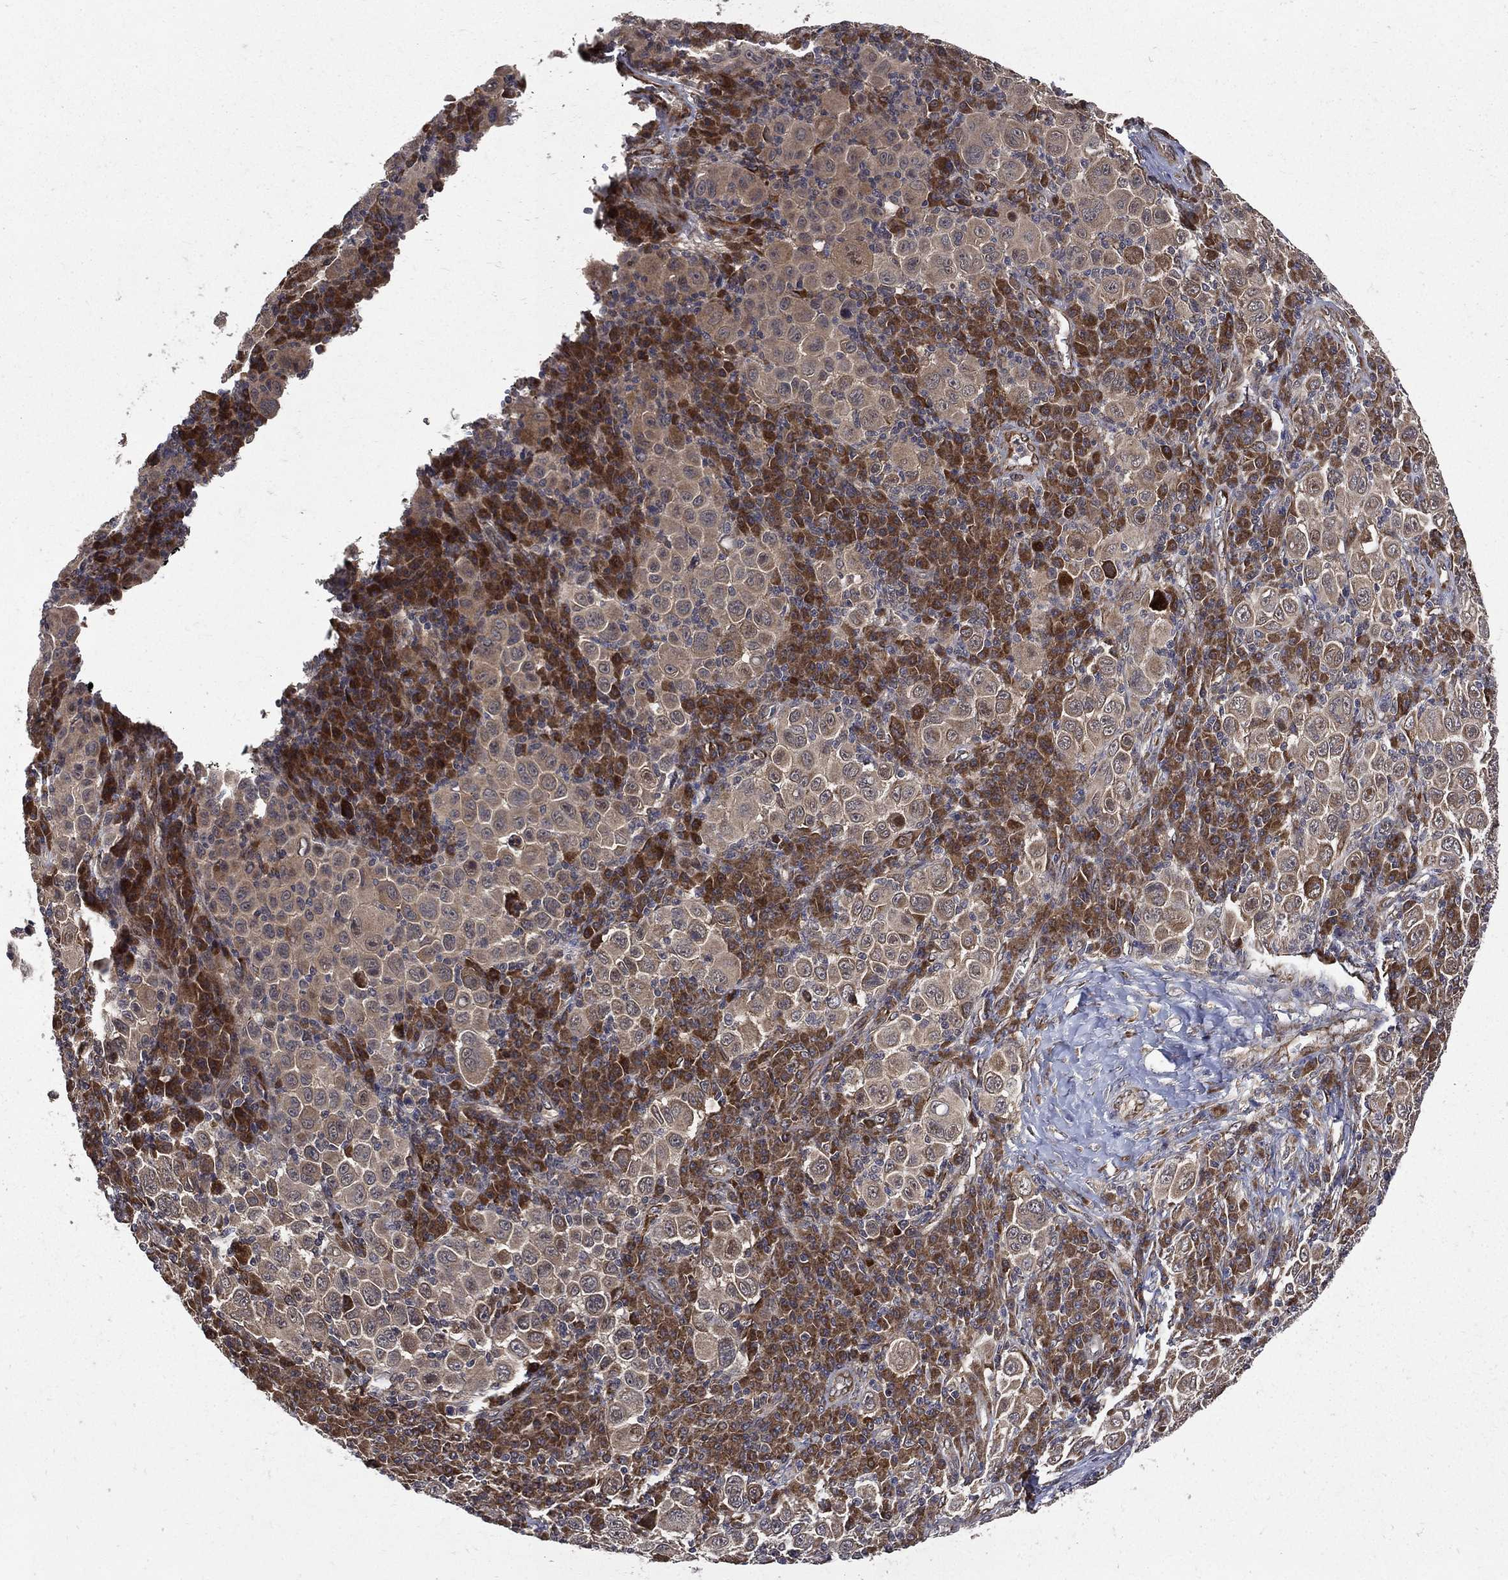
{"staining": {"intensity": "strong", "quantity": "25%-75%", "location": "cytoplasmic/membranous"}, "tissue": "melanoma", "cell_type": "Tumor cells", "image_type": "cancer", "snomed": [{"axis": "morphology", "description": "Malignant melanoma, NOS"}, {"axis": "topography", "description": "Skin"}], "caption": "A micrograph showing strong cytoplasmic/membranous positivity in about 25%-75% of tumor cells in melanoma, as visualized by brown immunohistochemical staining.", "gene": "RAB11FIP4", "patient": {"sex": "female", "age": 57}}